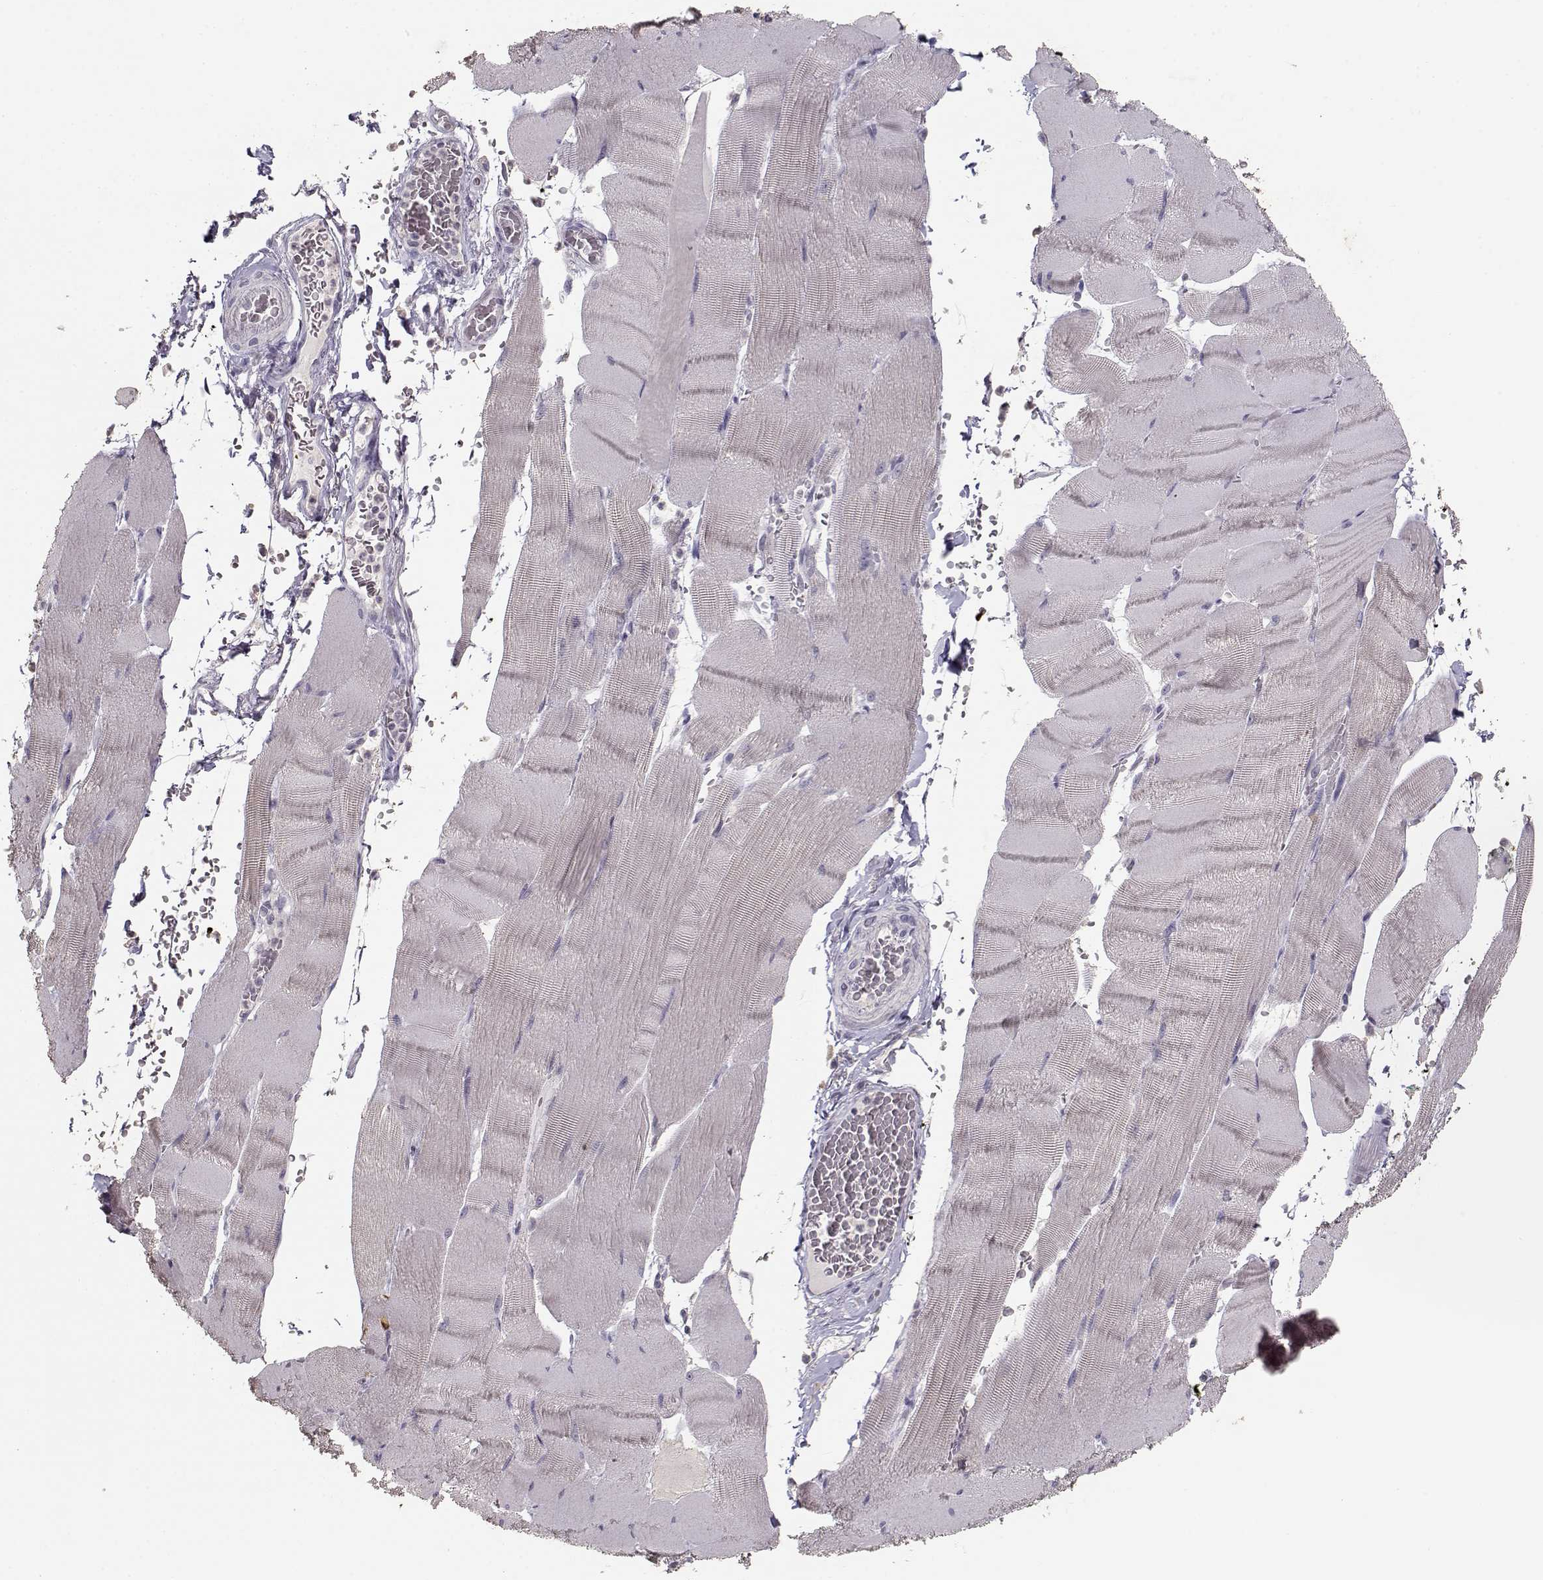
{"staining": {"intensity": "negative", "quantity": "none", "location": "none"}, "tissue": "skeletal muscle", "cell_type": "Myocytes", "image_type": "normal", "snomed": [{"axis": "morphology", "description": "Normal tissue, NOS"}, {"axis": "topography", "description": "Skeletal muscle"}], "caption": "An image of skeletal muscle stained for a protein demonstrates no brown staining in myocytes.", "gene": "UROC1", "patient": {"sex": "male", "age": 56}}